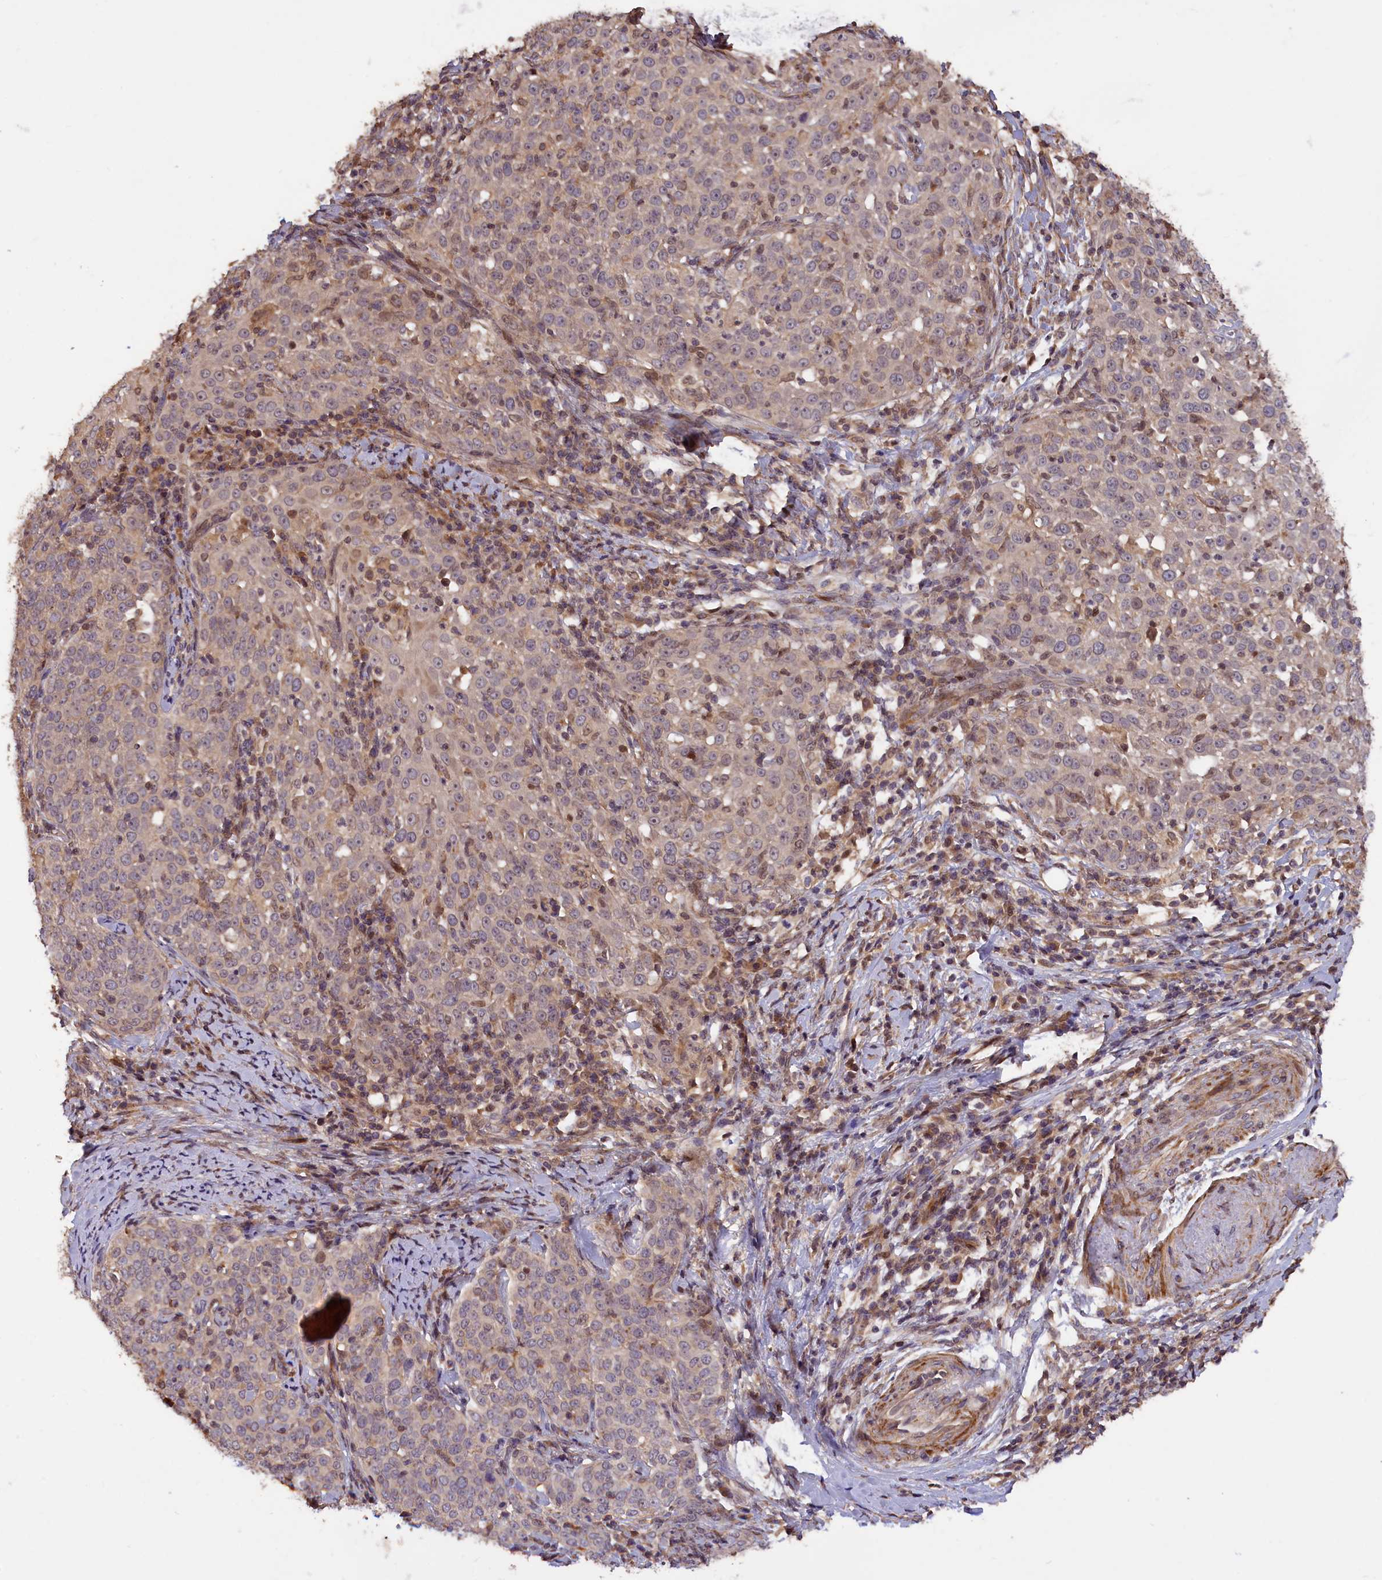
{"staining": {"intensity": "weak", "quantity": "25%-75%", "location": "cytoplasmic/membranous"}, "tissue": "cervical cancer", "cell_type": "Tumor cells", "image_type": "cancer", "snomed": [{"axis": "morphology", "description": "Squamous cell carcinoma, NOS"}, {"axis": "topography", "description": "Cervix"}], "caption": "Tumor cells demonstrate low levels of weak cytoplasmic/membranous expression in approximately 25%-75% of cells in human cervical cancer (squamous cell carcinoma). The staining was performed using DAB (3,3'-diaminobenzidine), with brown indicating positive protein expression. Nuclei are stained blue with hematoxylin.", "gene": "DNAJB9", "patient": {"sex": "female", "age": 57}}